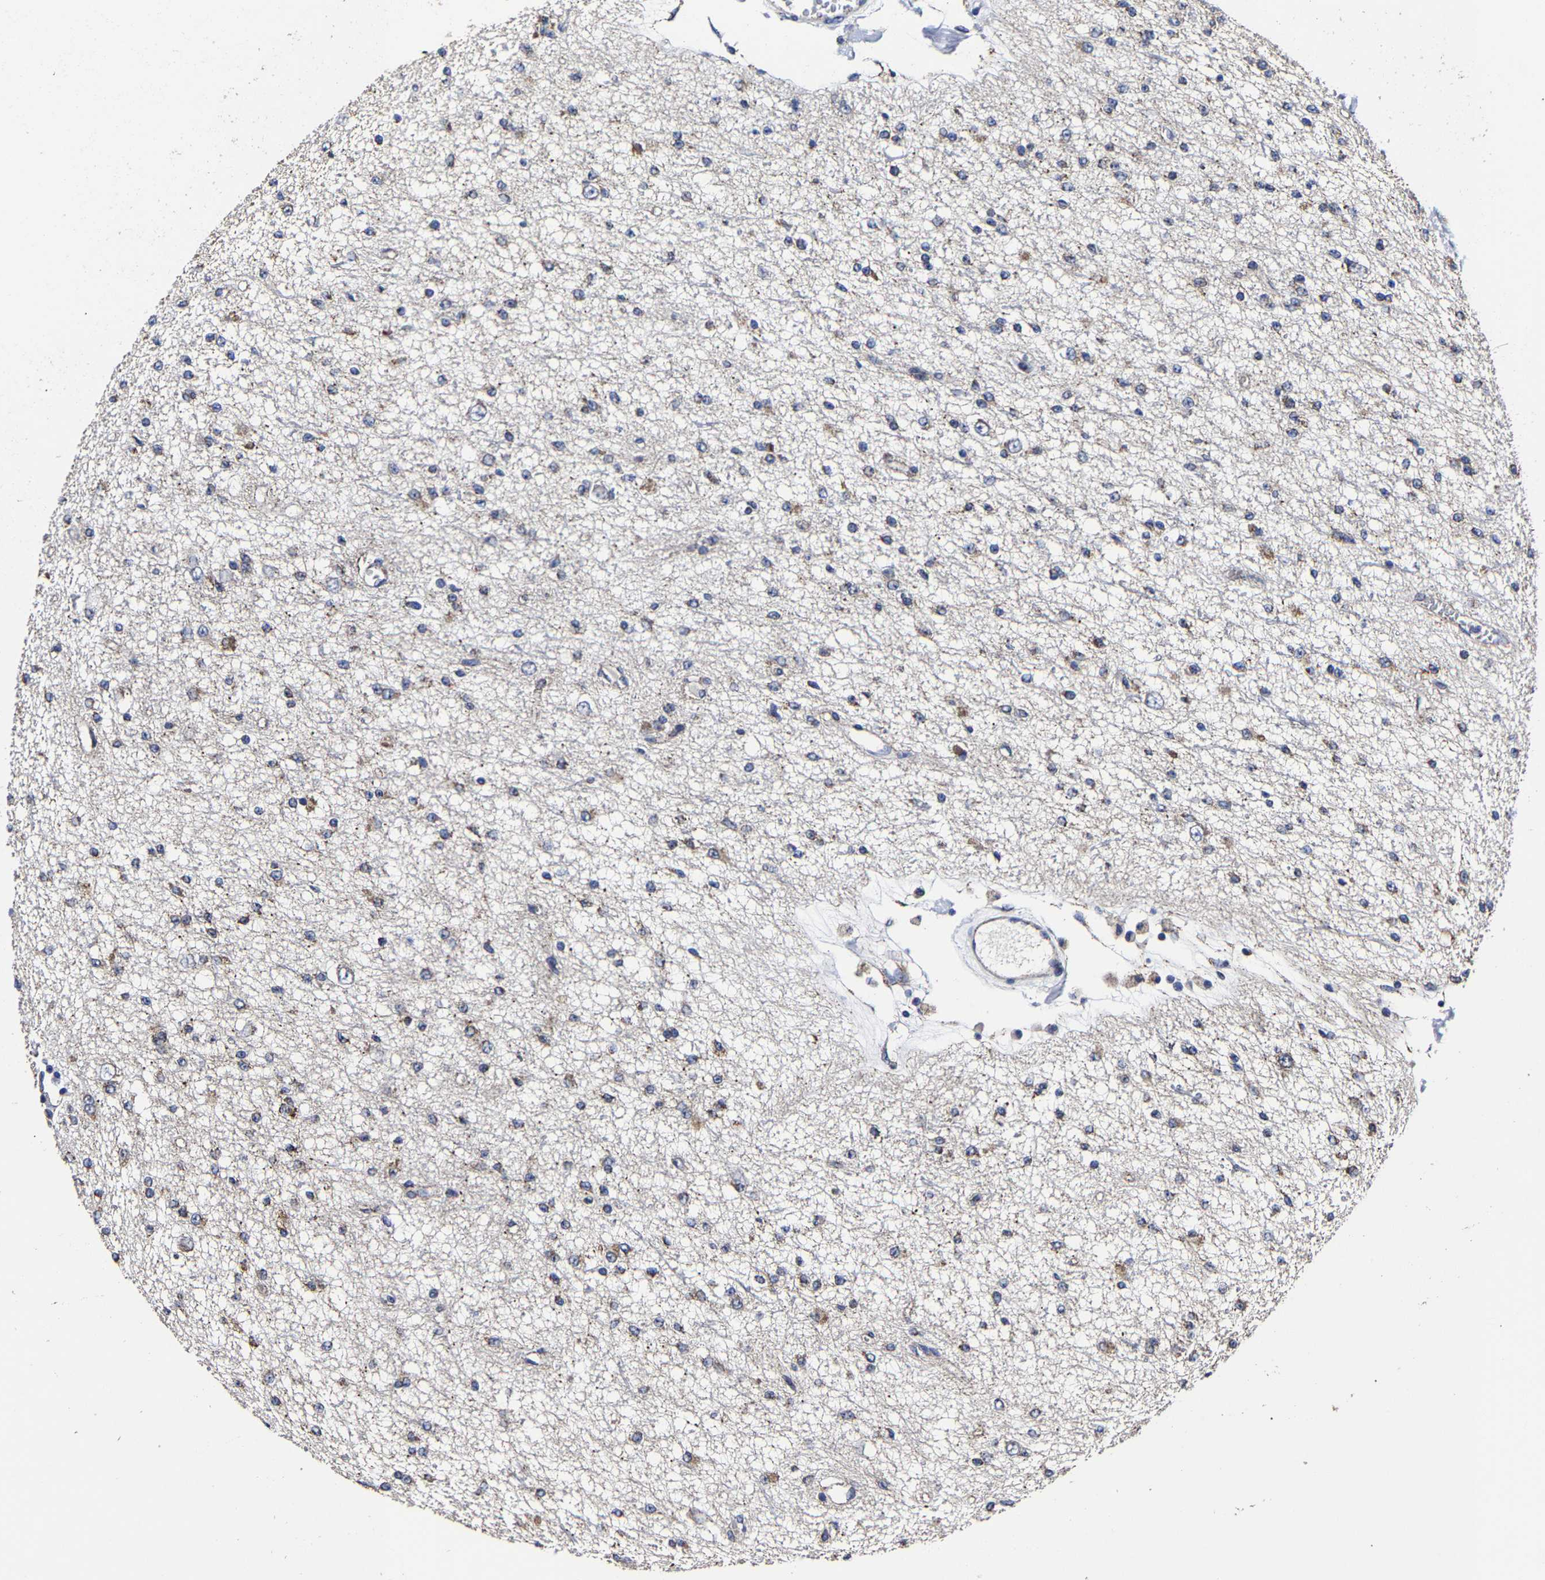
{"staining": {"intensity": "weak", "quantity": "<25%", "location": "cytoplasmic/membranous"}, "tissue": "glioma", "cell_type": "Tumor cells", "image_type": "cancer", "snomed": [{"axis": "morphology", "description": "Glioma, malignant, Low grade"}, {"axis": "topography", "description": "Brain"}], "caption": "IHC of malignant glioma (low-grade) demonstrates no staining in tumor cells. (Stains: DAB immunohistochemistry with hematoxylin counter stain, Microscopy: brightfield microscopy at high magnification).", "gene": "AASS", "patient": {"sex": "male", "age": 38}}